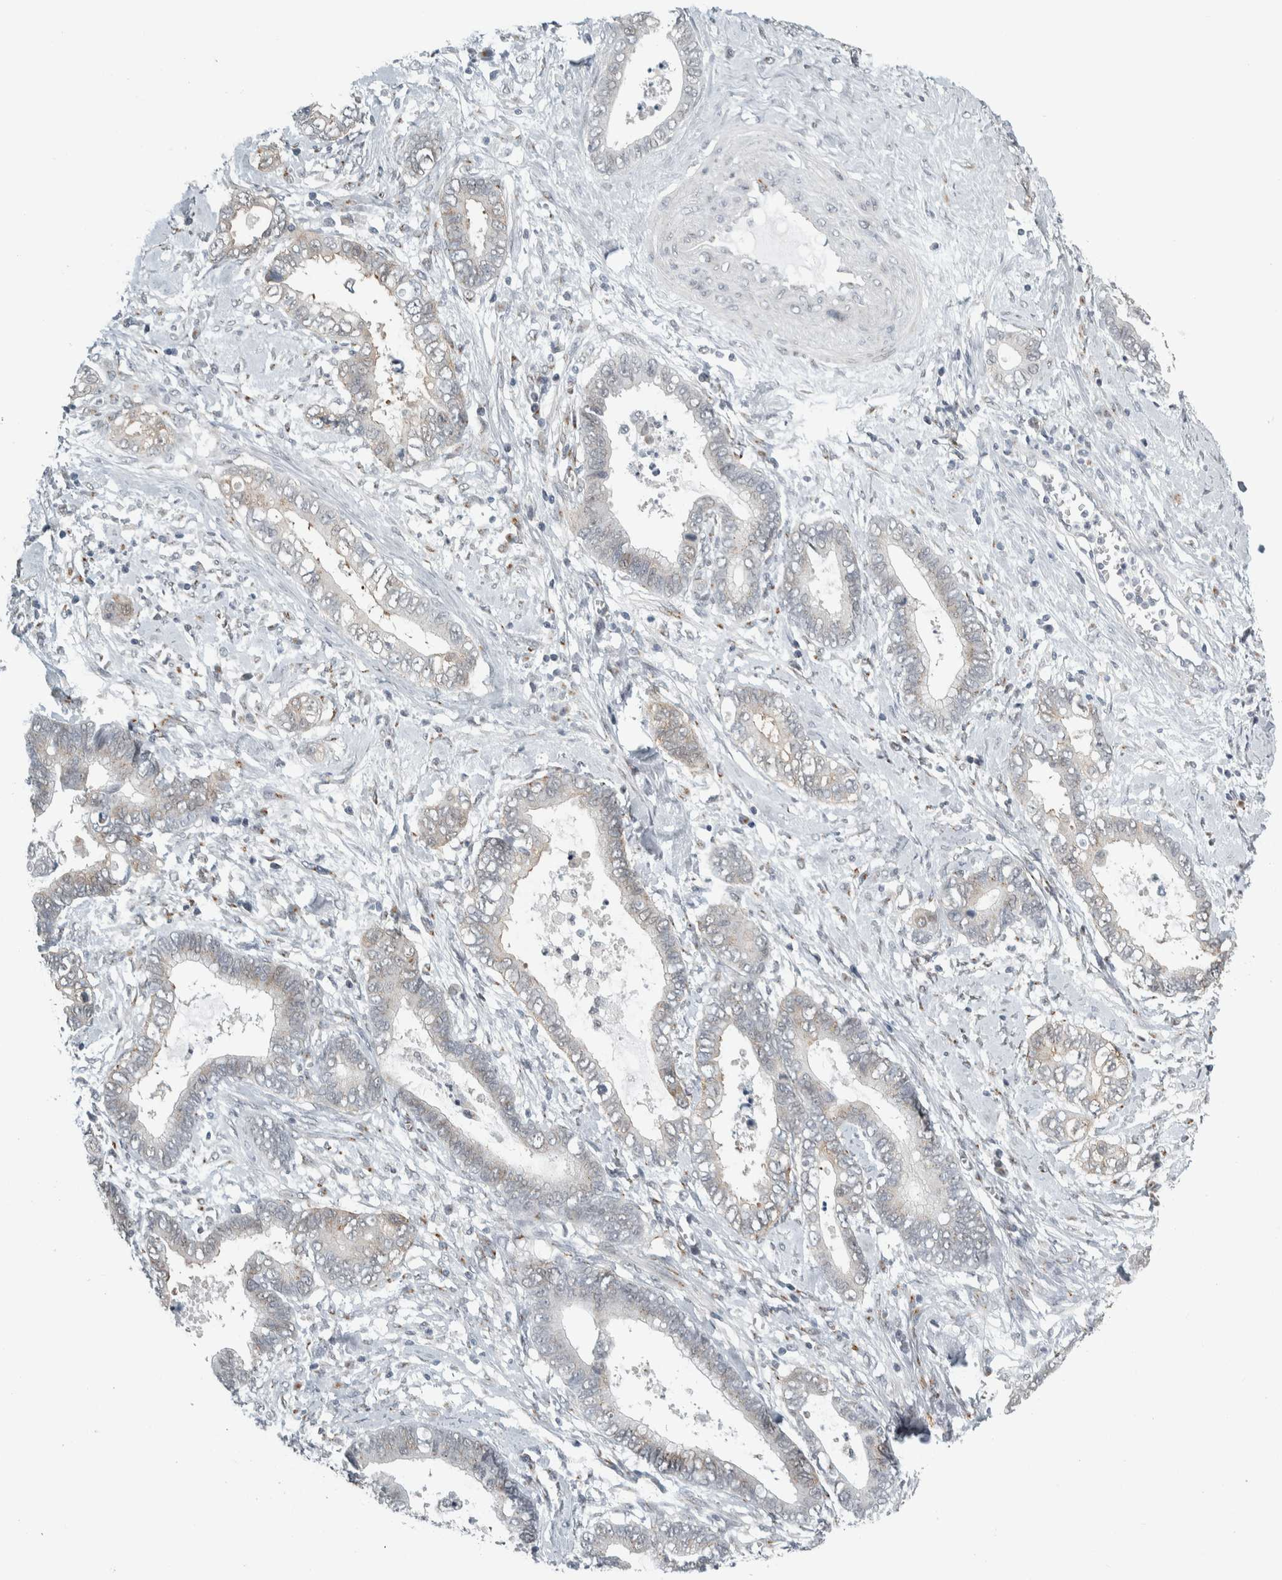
{"staining": {"intensity": "negative", "quantity": "none", "location": "none"}, "tissue": "cervical cancer", "cell_type": "Tumor cells", "image_type": "cancer", "snomed": [{"axis": "morphology", "description": "Adenocarcinoma, NOS"}, {"axis": "topography", "description": "Cervix"}], "caption": "This is a image of immunohistochemistry staining of cervical adenocarcinoma, which shows no positivity in tumor cells.", "gene": "ZMYND8", "patient": {"sex": "female", "age": 44}}